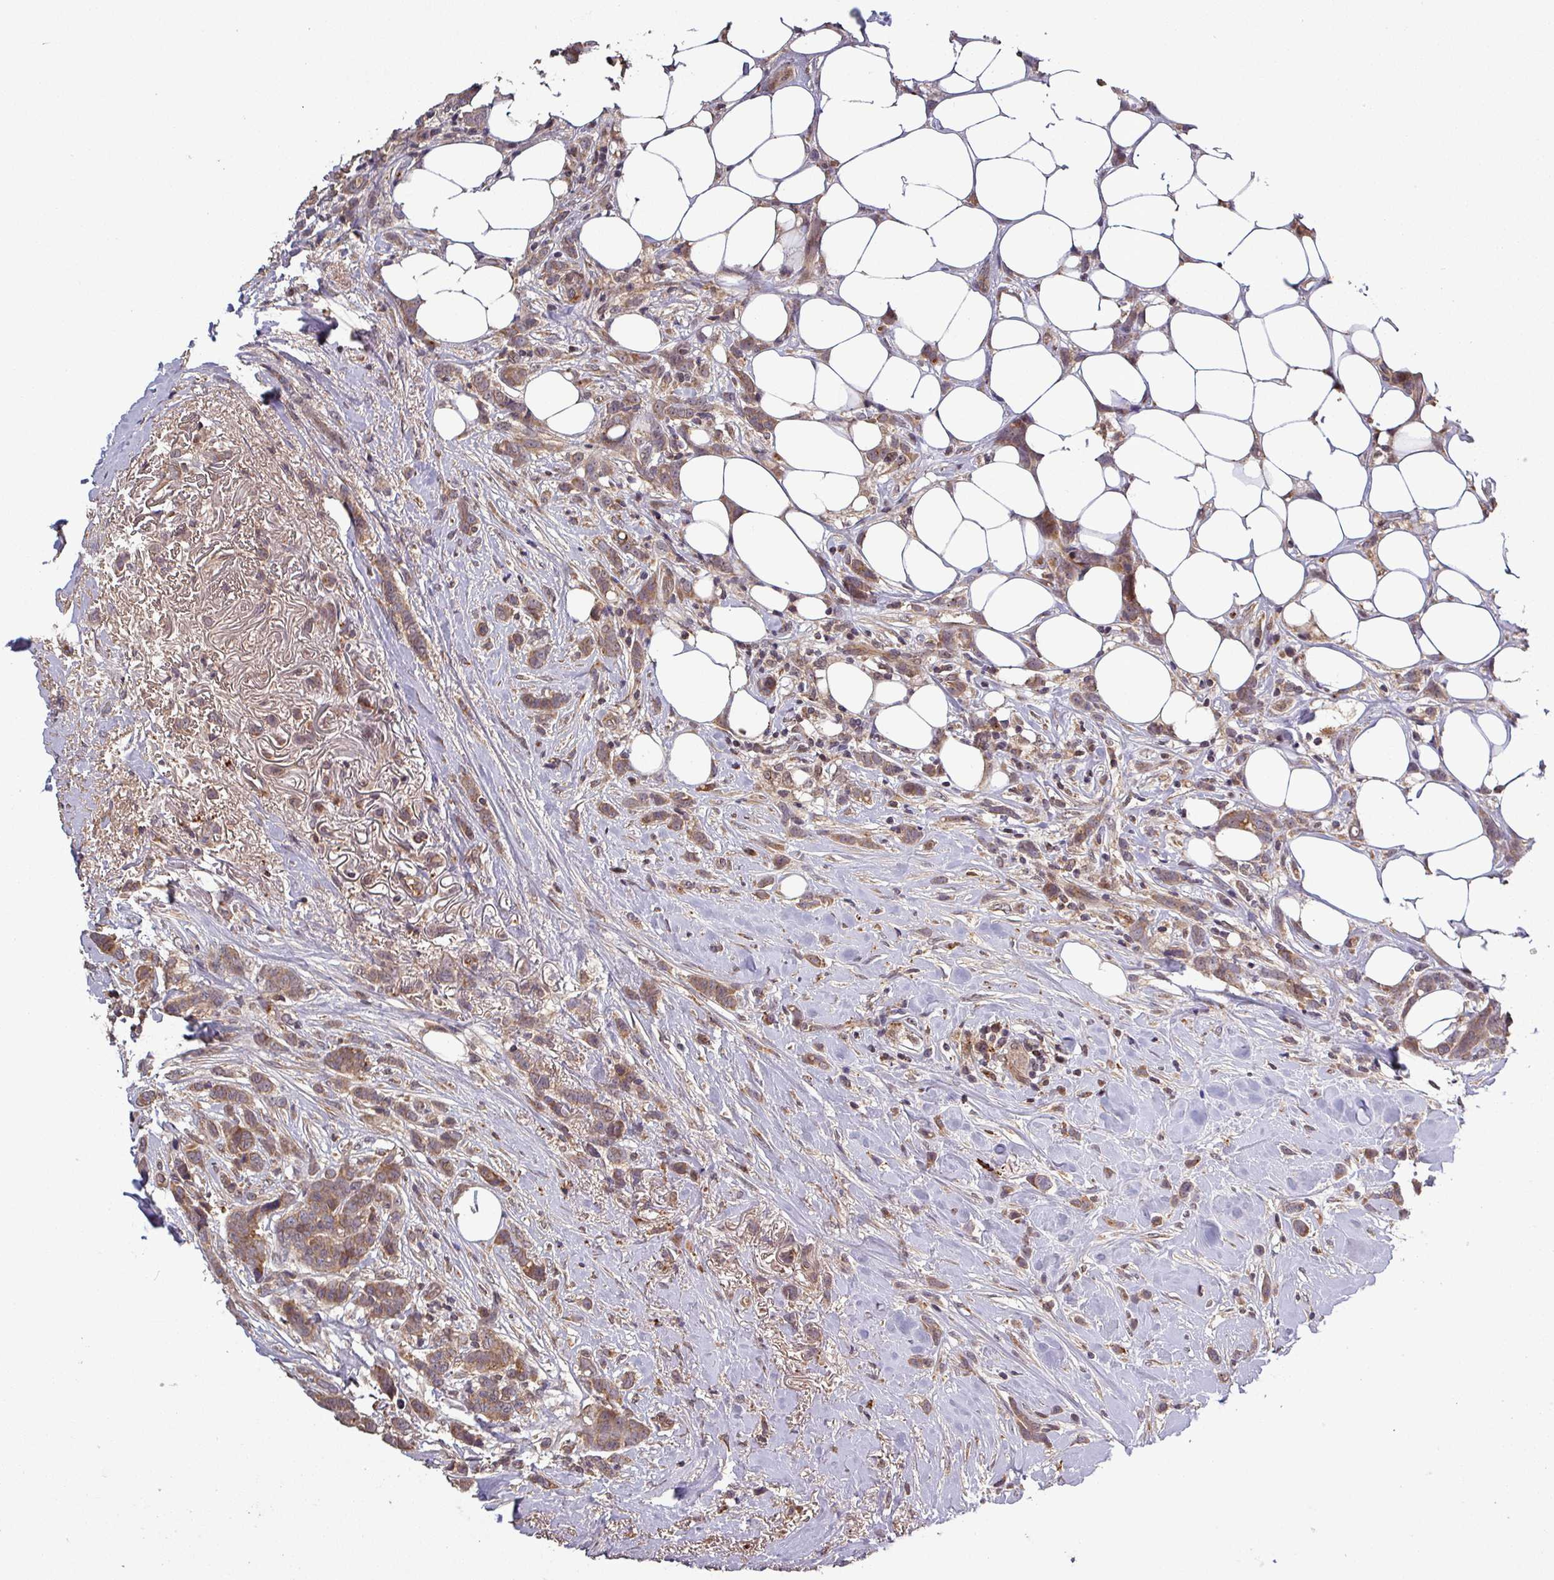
{"staining": {"intensity": "moderate", "quantity": ">75%", "location": "cytoplasmic/membranous"}, "tissue": "breast cancer", "cell_type": "Tumor cells", "image_type": "cancer", "snomed": [{"axis": "morphology", "description": "Duct carcinoma"}, {"axis": "topography", "description": "Breast"}], "caption": "This image demonstrates breast cancer stained with IHC to label a protein in brown. The cytoplasmic/membranous of tumor cells show moderate positivity for the protein. Nuclei are counter-stained blue.", "gene": "PUS1", "patient": {"sex": "female", "age": 80}}